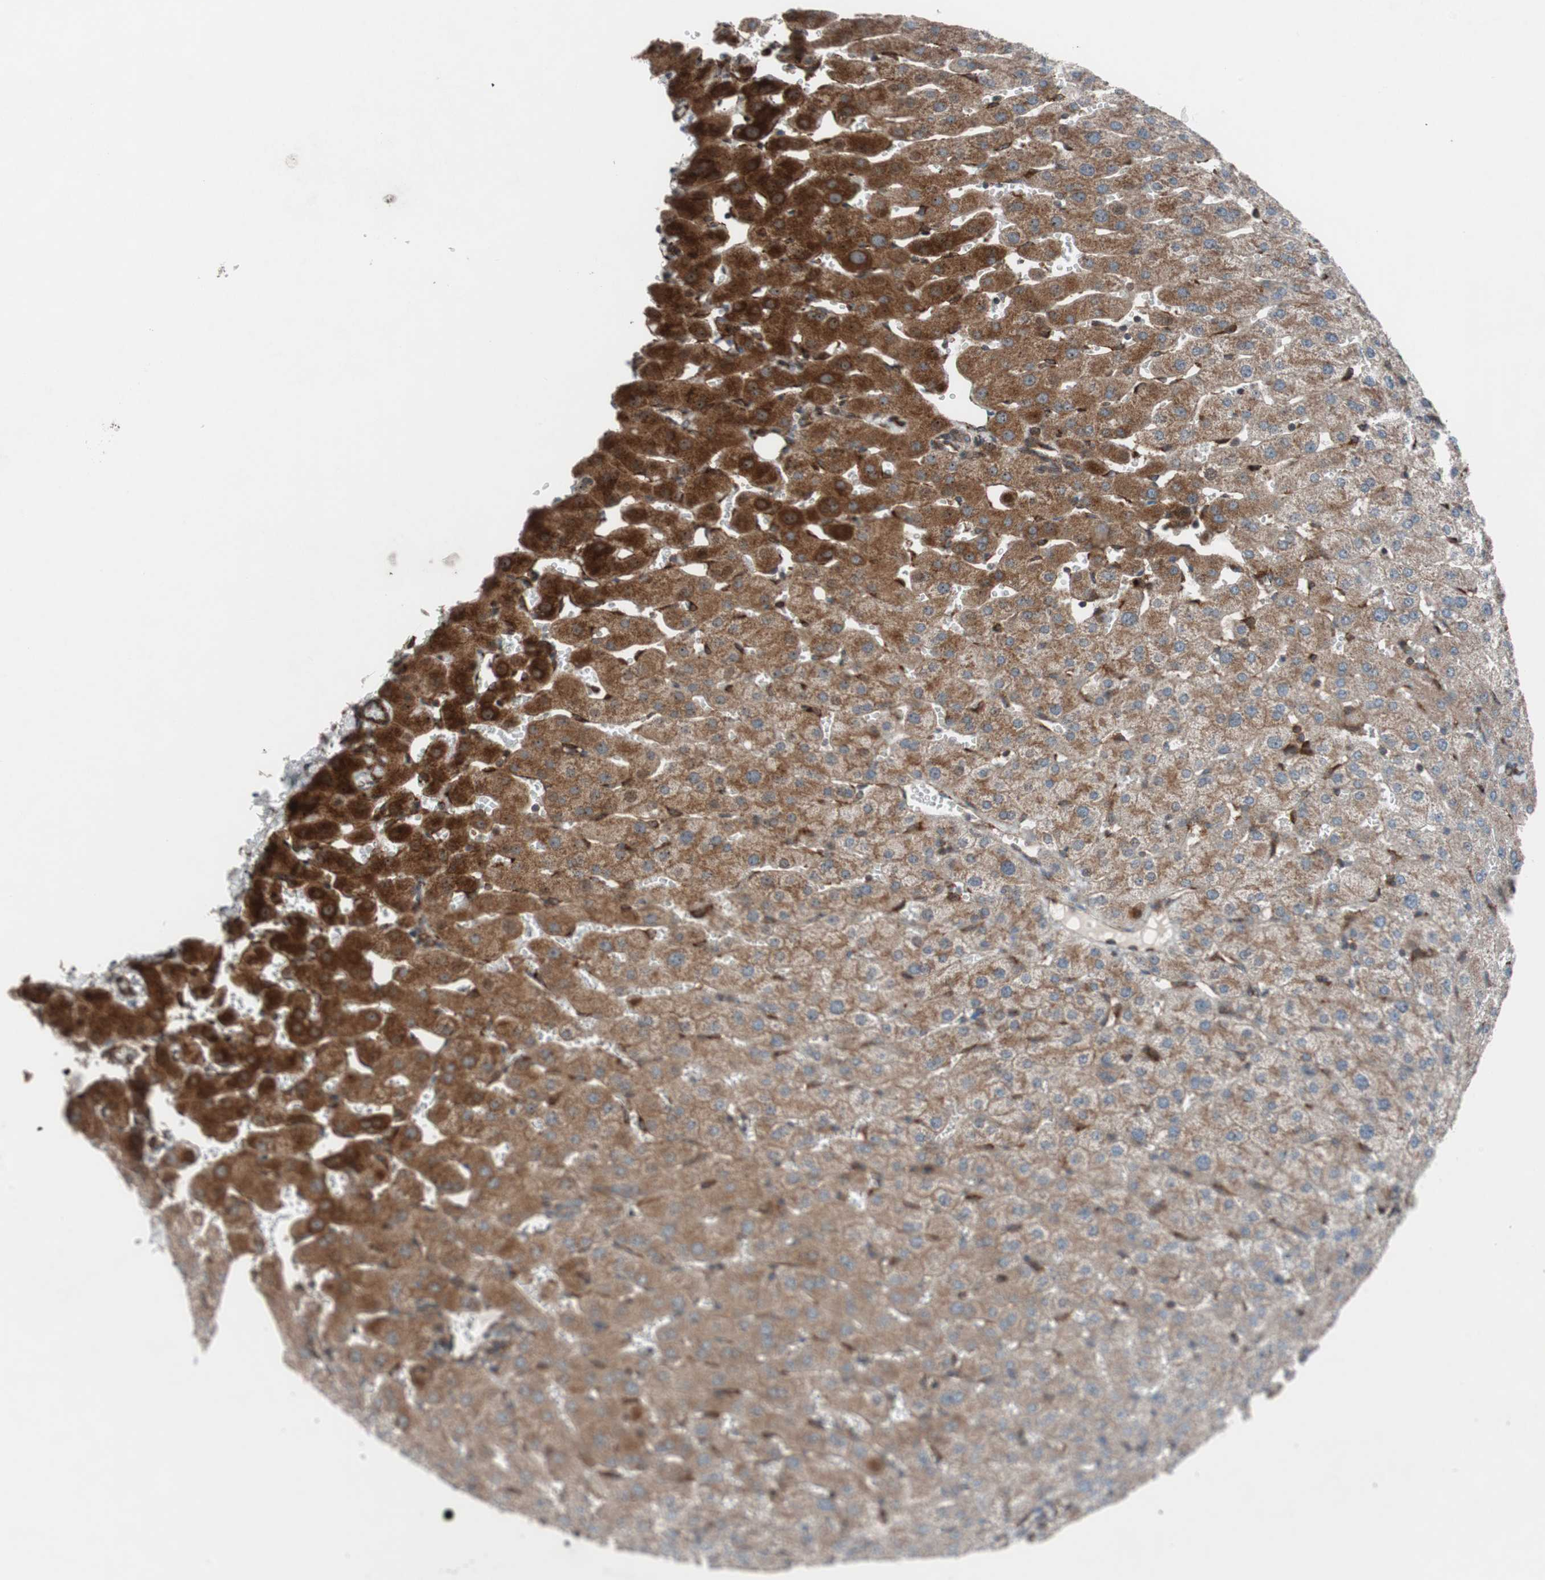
{"staining": {"intensity": "moderate", "quantity": ">75%", "location": "cytoplasmic/membranous"}, "tissue": "liver", "cell_type": "Cholangiocytes", "image_type": "normal", "snomed": [{"axis": "morphology", "description": "Normal tissue, NOS"}, {"axis": "morphology", "description": "Fibrosis, NOS"}, {"axis": "topography", "description": "Liver"}], "caption": "High-magnification brightfield microscopy of normal liver stained with DAB (brown) and counterstained with hematoxylin (blue). cholangiocytes exhibit moderate cytoplasmic/membranous staining is appreciated in about>75% of cells. (DAB (3,3'-diaminobenzidine) IHC with brightfield microscopy, high magnification).", "gene": "CCL14", "patient": {"sex": "female", "age": 29}}